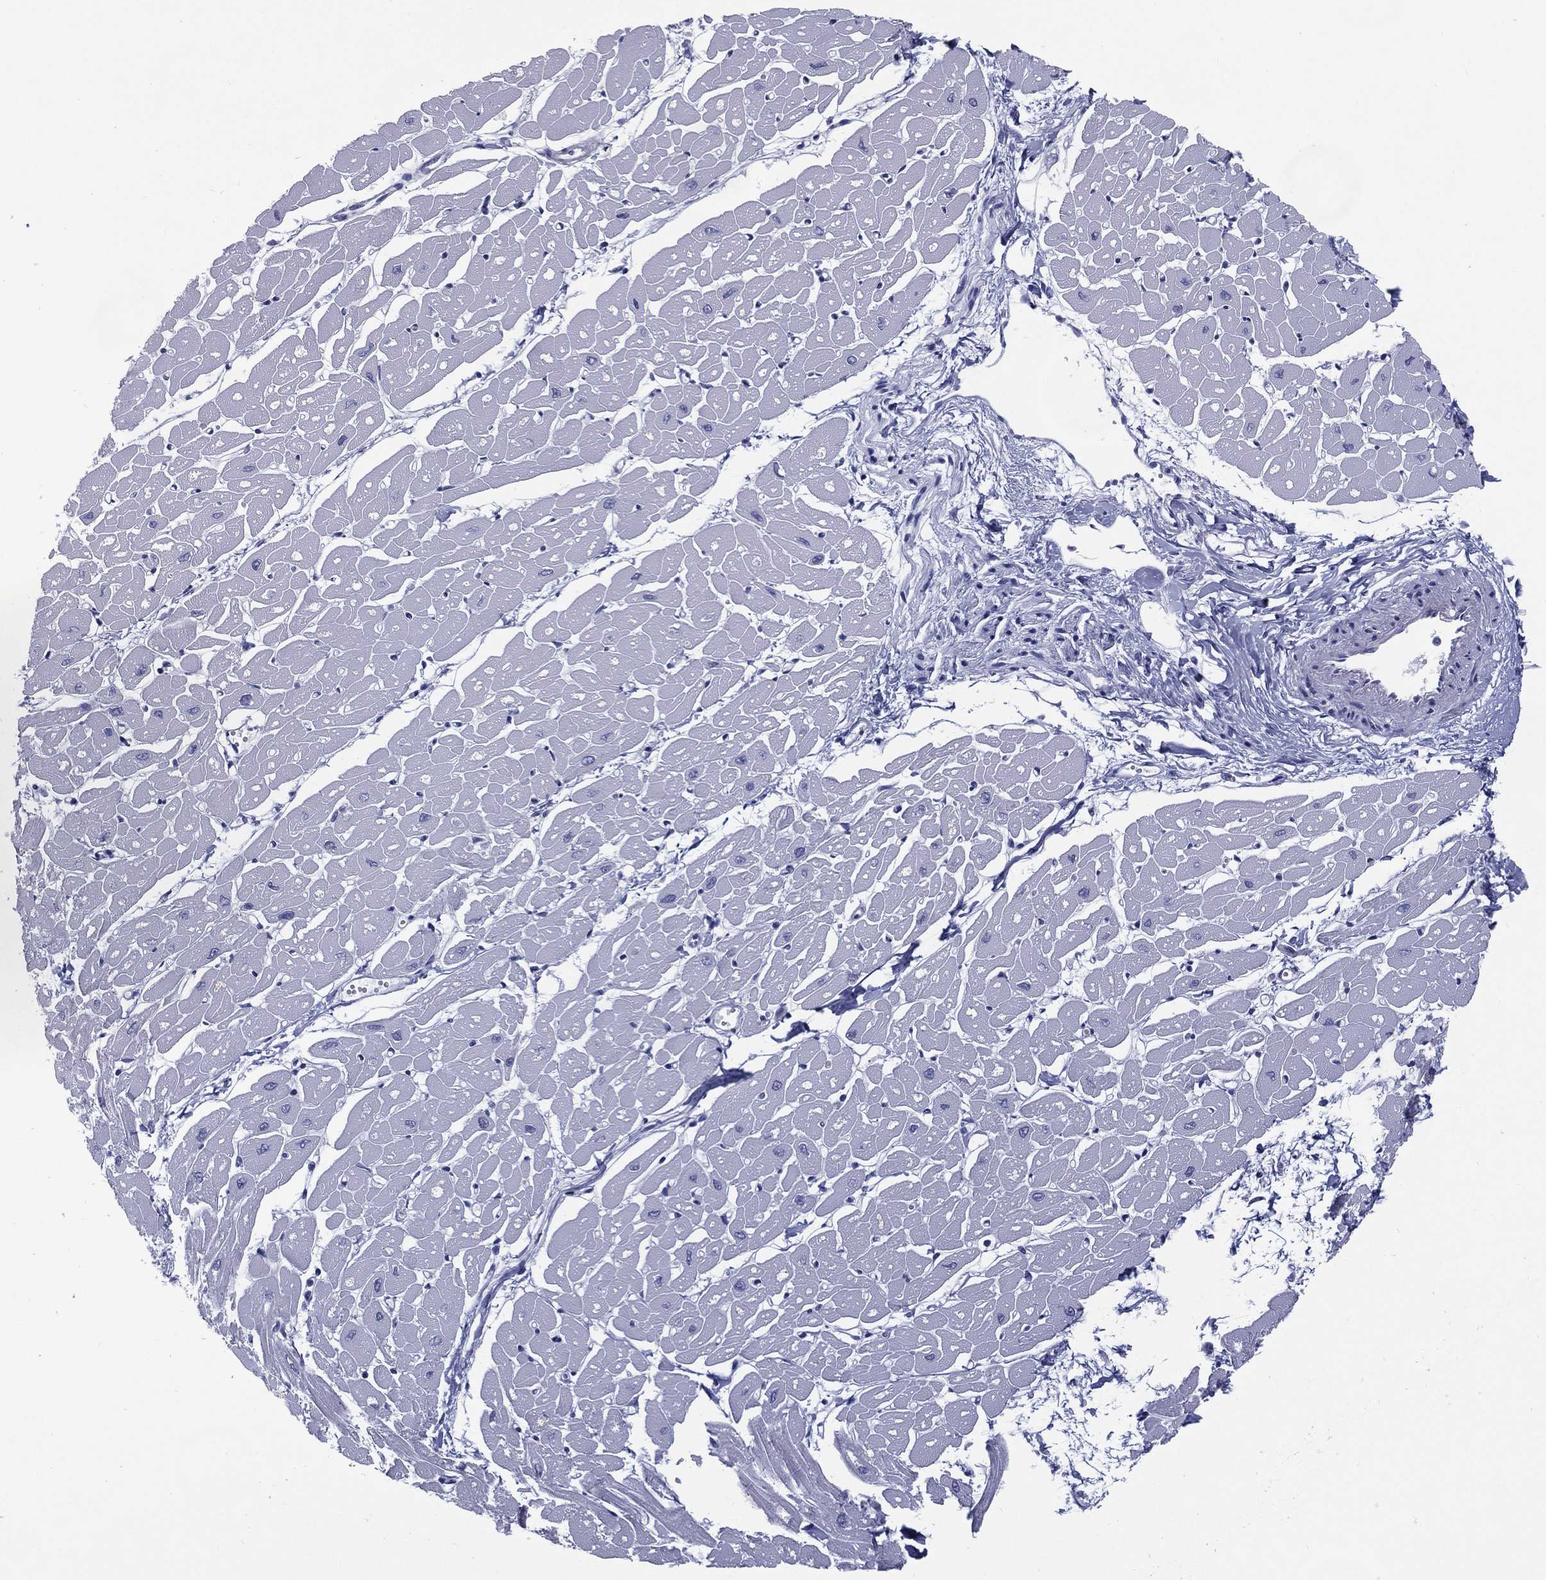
{"staining": {"intensity": "negative", "quantity": "none", "location": "none"}, "tissue": "heart muscle", "cell_type": "Cardiomyocytes", "image_type": "normal", "snomed": [{"axis": "morphology", "description": "Normal tissue, NOS"}, {"axis": "topography", "description": "Heart"}], "caption": "DAB immunohistochemical staining of normal heart muscle reveals no significant positivity in cardiomyocytes.", "gene": "C19orf18", "patient": {"sex": "male", "age": 57}}